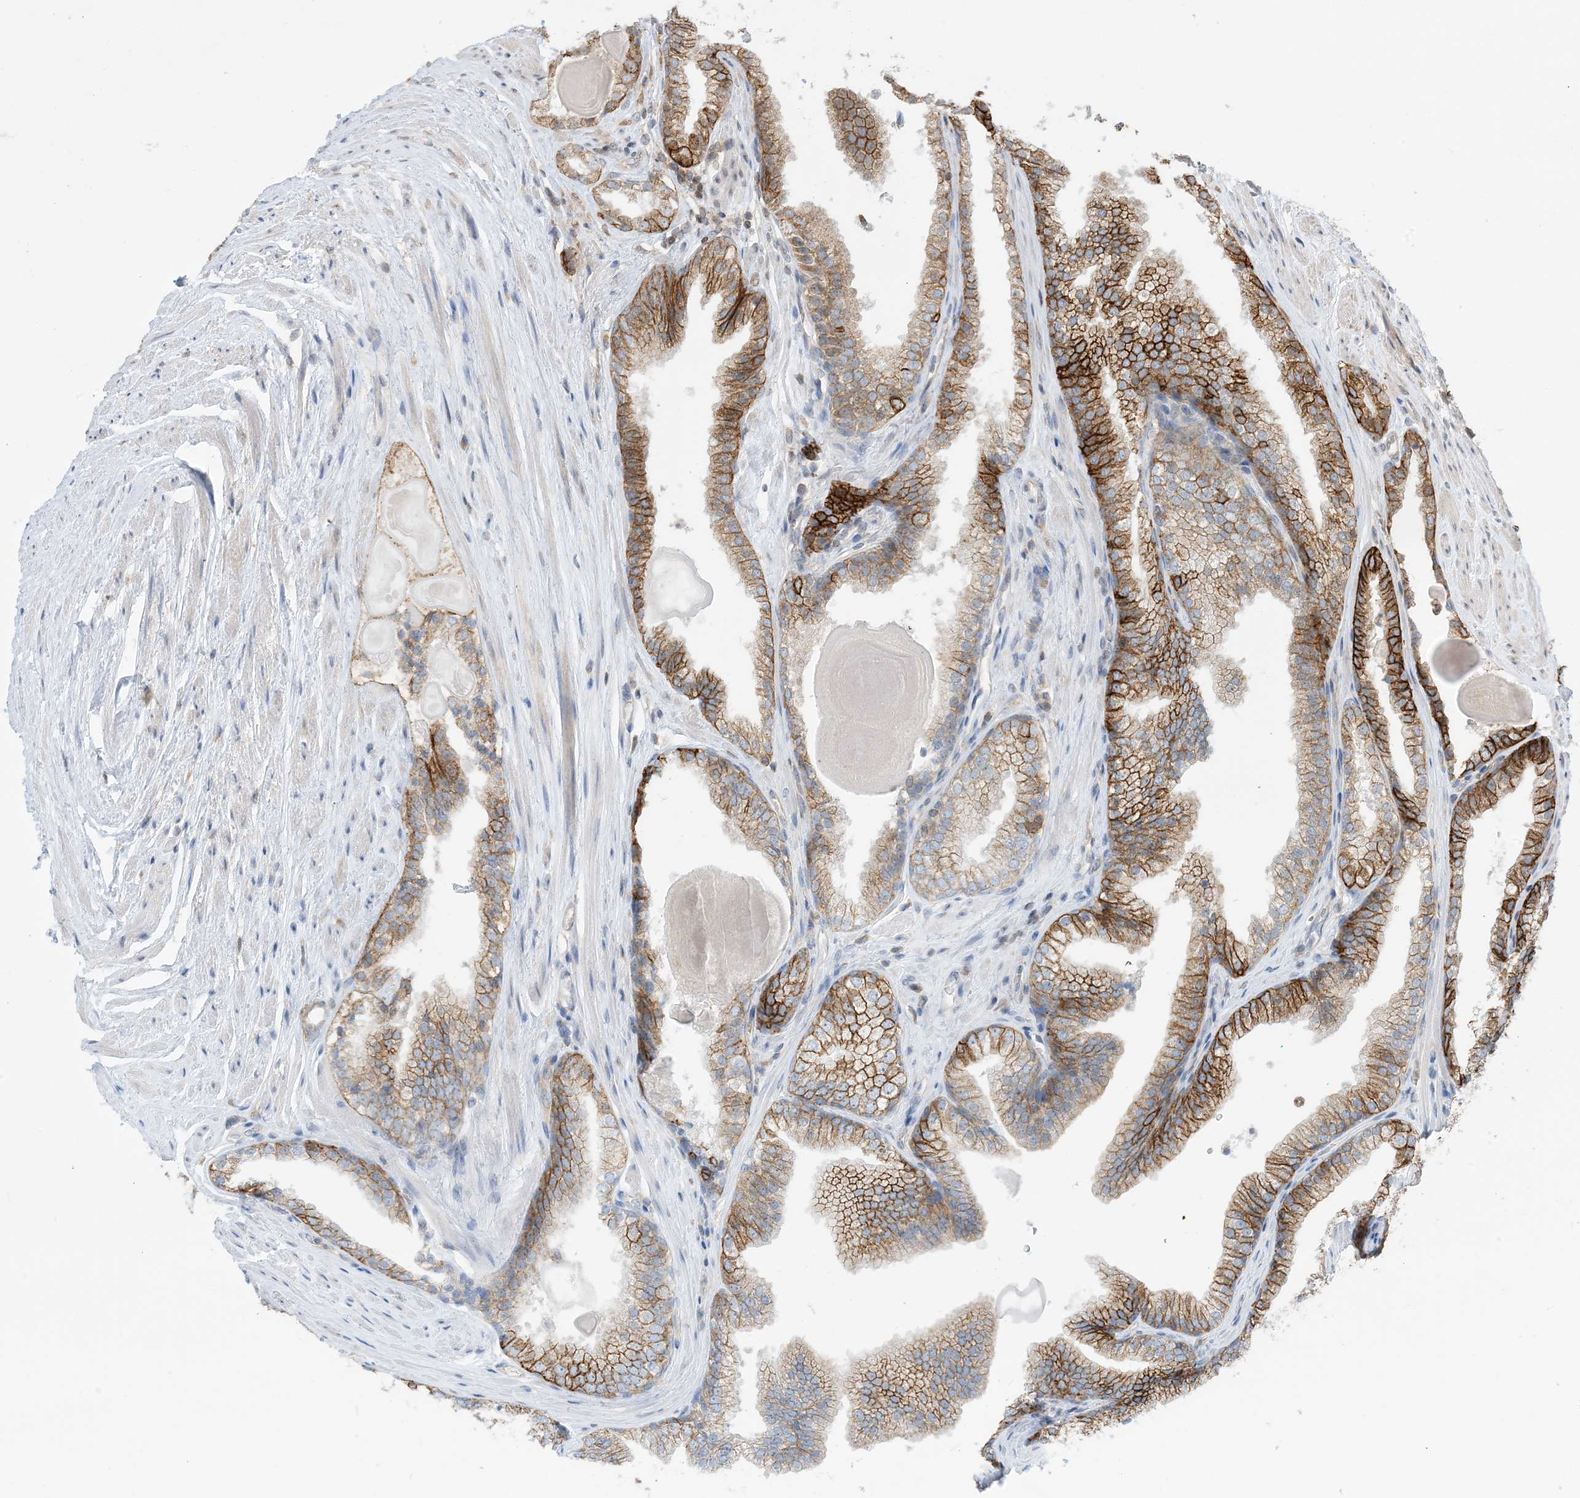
{"staining": {"intensity": "strong", "quantity": ">75%", "location": "cytoplasmic/membranous"}, "tissue": "prostate cancer", "cell_type": "Tumor cells", "image_type": "cancer", "snomed": [{"axis": "morphology", "description": "Adenocarcinoma, High grade"}, {"axis": "topography", "description": "Prostate"}], "caption": "Immunohistochemistry of human prostate adenocarcinoma (high-grade) shows high levels of strong cytoplasmic/membranous expression in about >75% of tumor cells. (IHC, brightfield microscopy, high magnification).", "gene": "CASP4", "patient": {"sex": "male", "age": 63}}